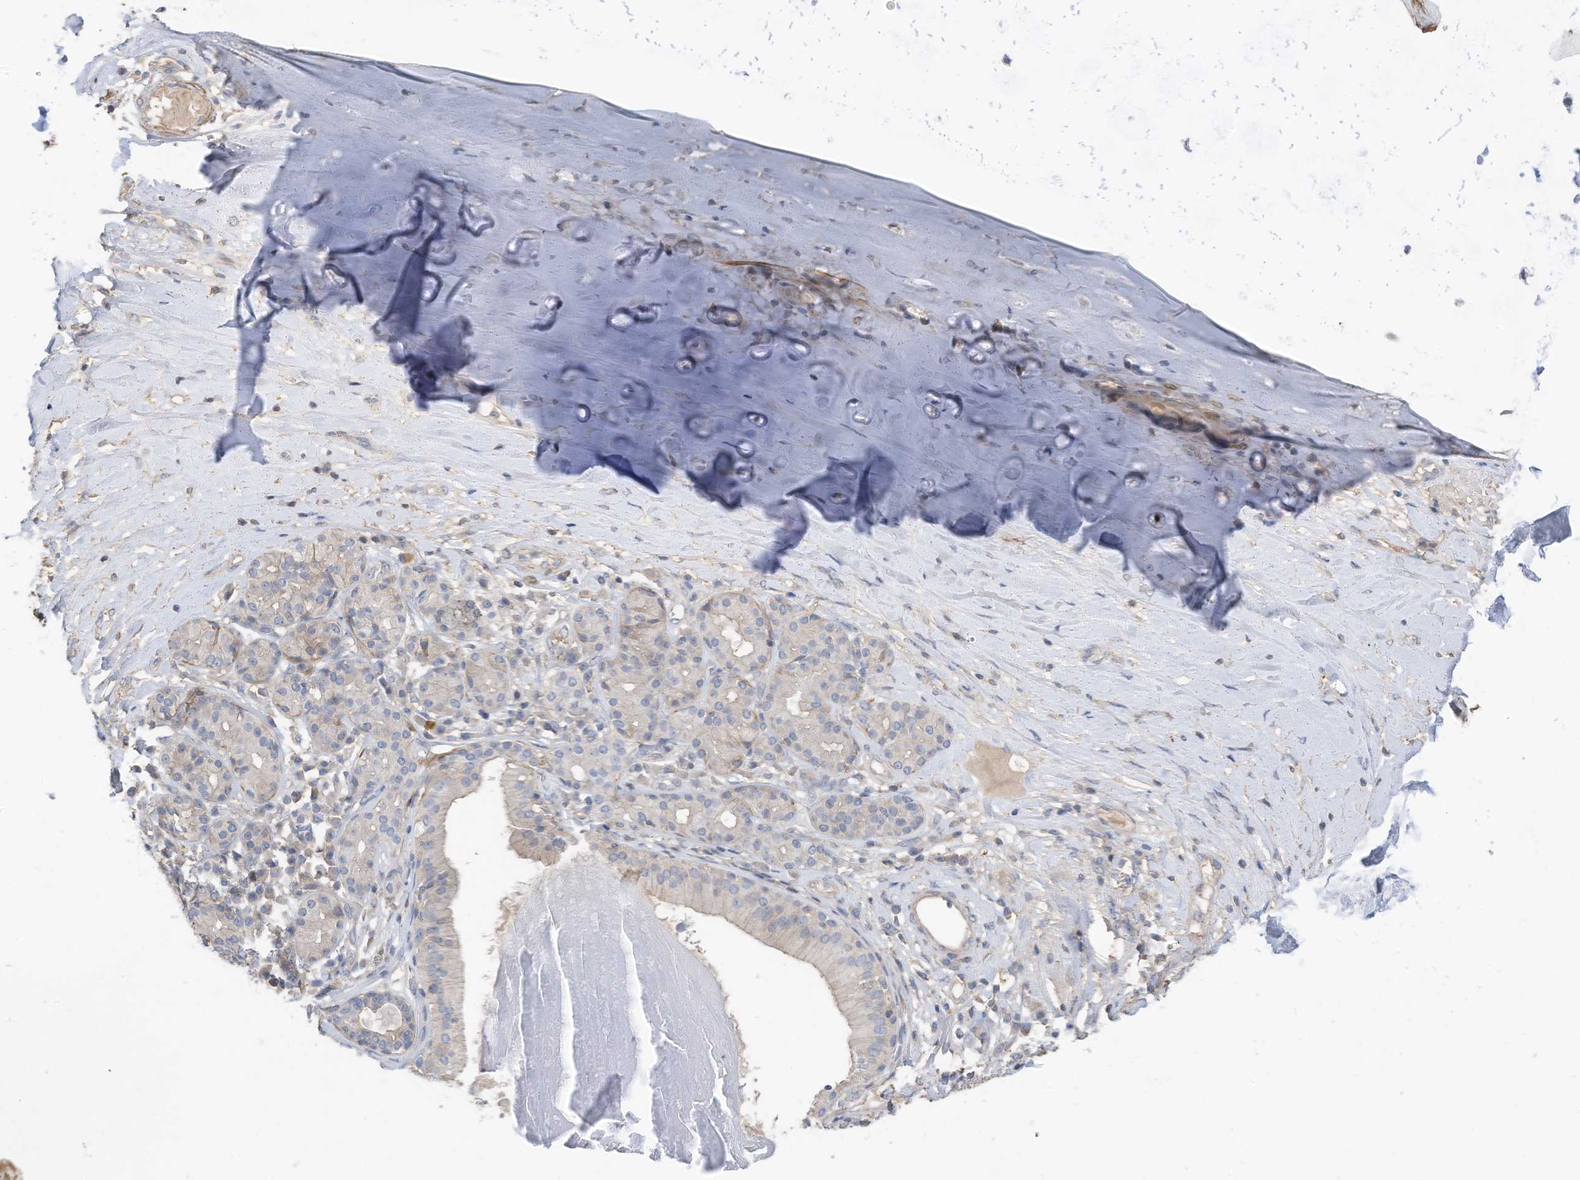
{"staining": {"intensity": "negative", "quantity": "none", "location": "none"}, "tissue": "adipose tissue", "cell_type": "Adipocytes", "image_type": "normal", "snomed": [{"axis": "morphology", "description": "Normal tissue, NOS"}, {"axis": "morphology", "description": "Basal cell carcinoma"}, {"axis": "topography", "description": "Cartilage tissue"}, {"axis": "topography", "description": "Nasopharynx"}, {"axis": "topography", "description": "Oral tissue"}], "caption": "IHC histopathology image of benign adipose tissue: human adipose tissue stained with DAB demonstrates no significant protein positivity in adipocytes.", "gene": "SLFN14", "patient": {"sex": "female", "age": 77}}